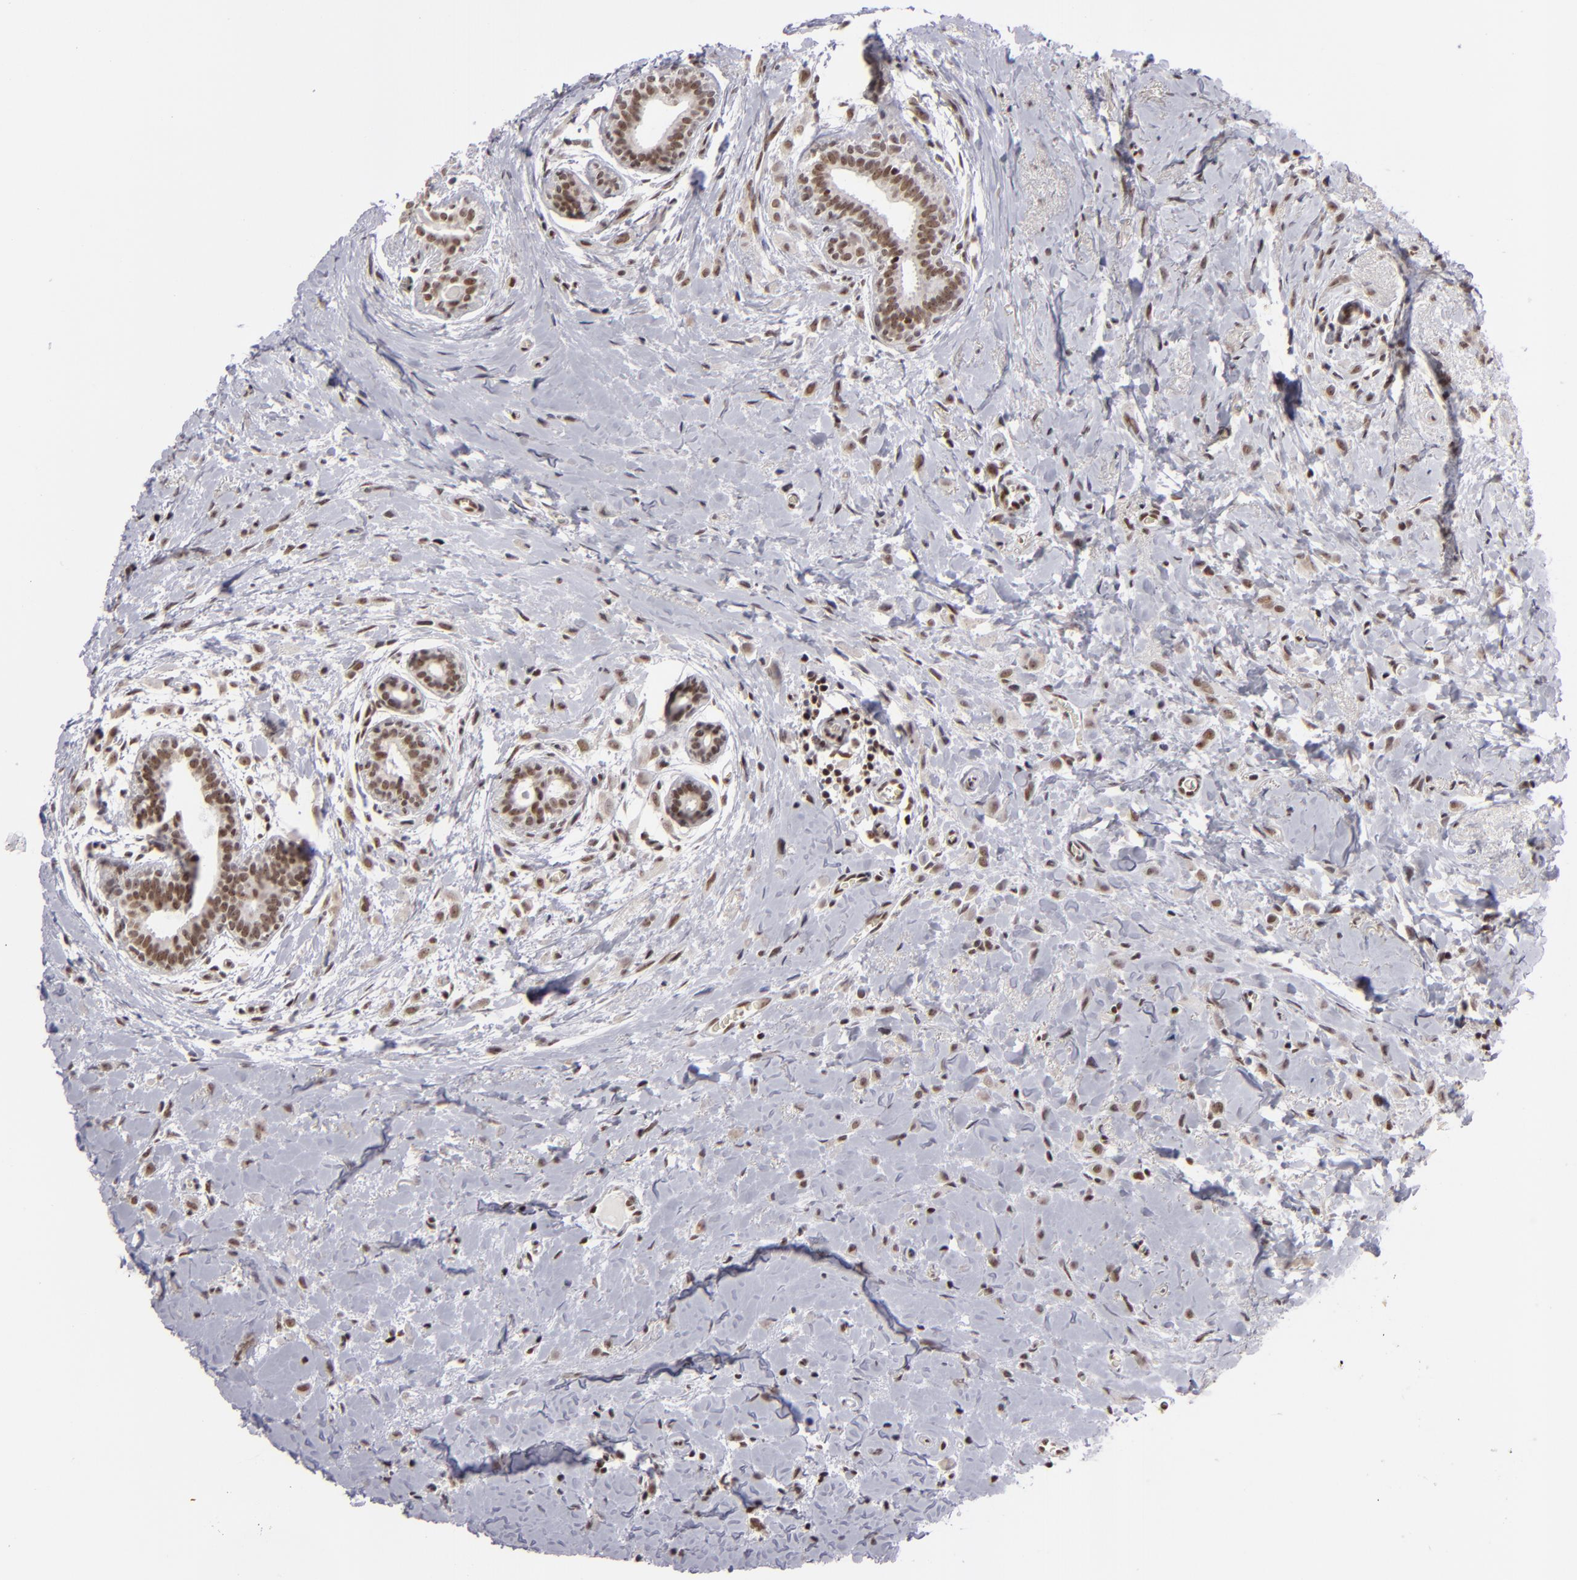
{"staining": {"intensity": "moderate", "quantity": ">75%", "location": "nuclear"}, "tissue": "breast cancer", "cell_type": "Tumor cells", "image_type": "cancer", "snomed": [{"axis": "morphology", "description": "Lobular carcinoma"}, {"axis": "topography", "description": "Breast"}], "caption": "This histopathology image reveals breast cancer (lobular carcinoma) stained with IHC to label a protein in brown. The nuclear of tumor cells show moderate positivity for the protein. Nuclei are counter-stained blue.", "gene": "DAXX", "patient": {"sex": "female", "age": 57}}